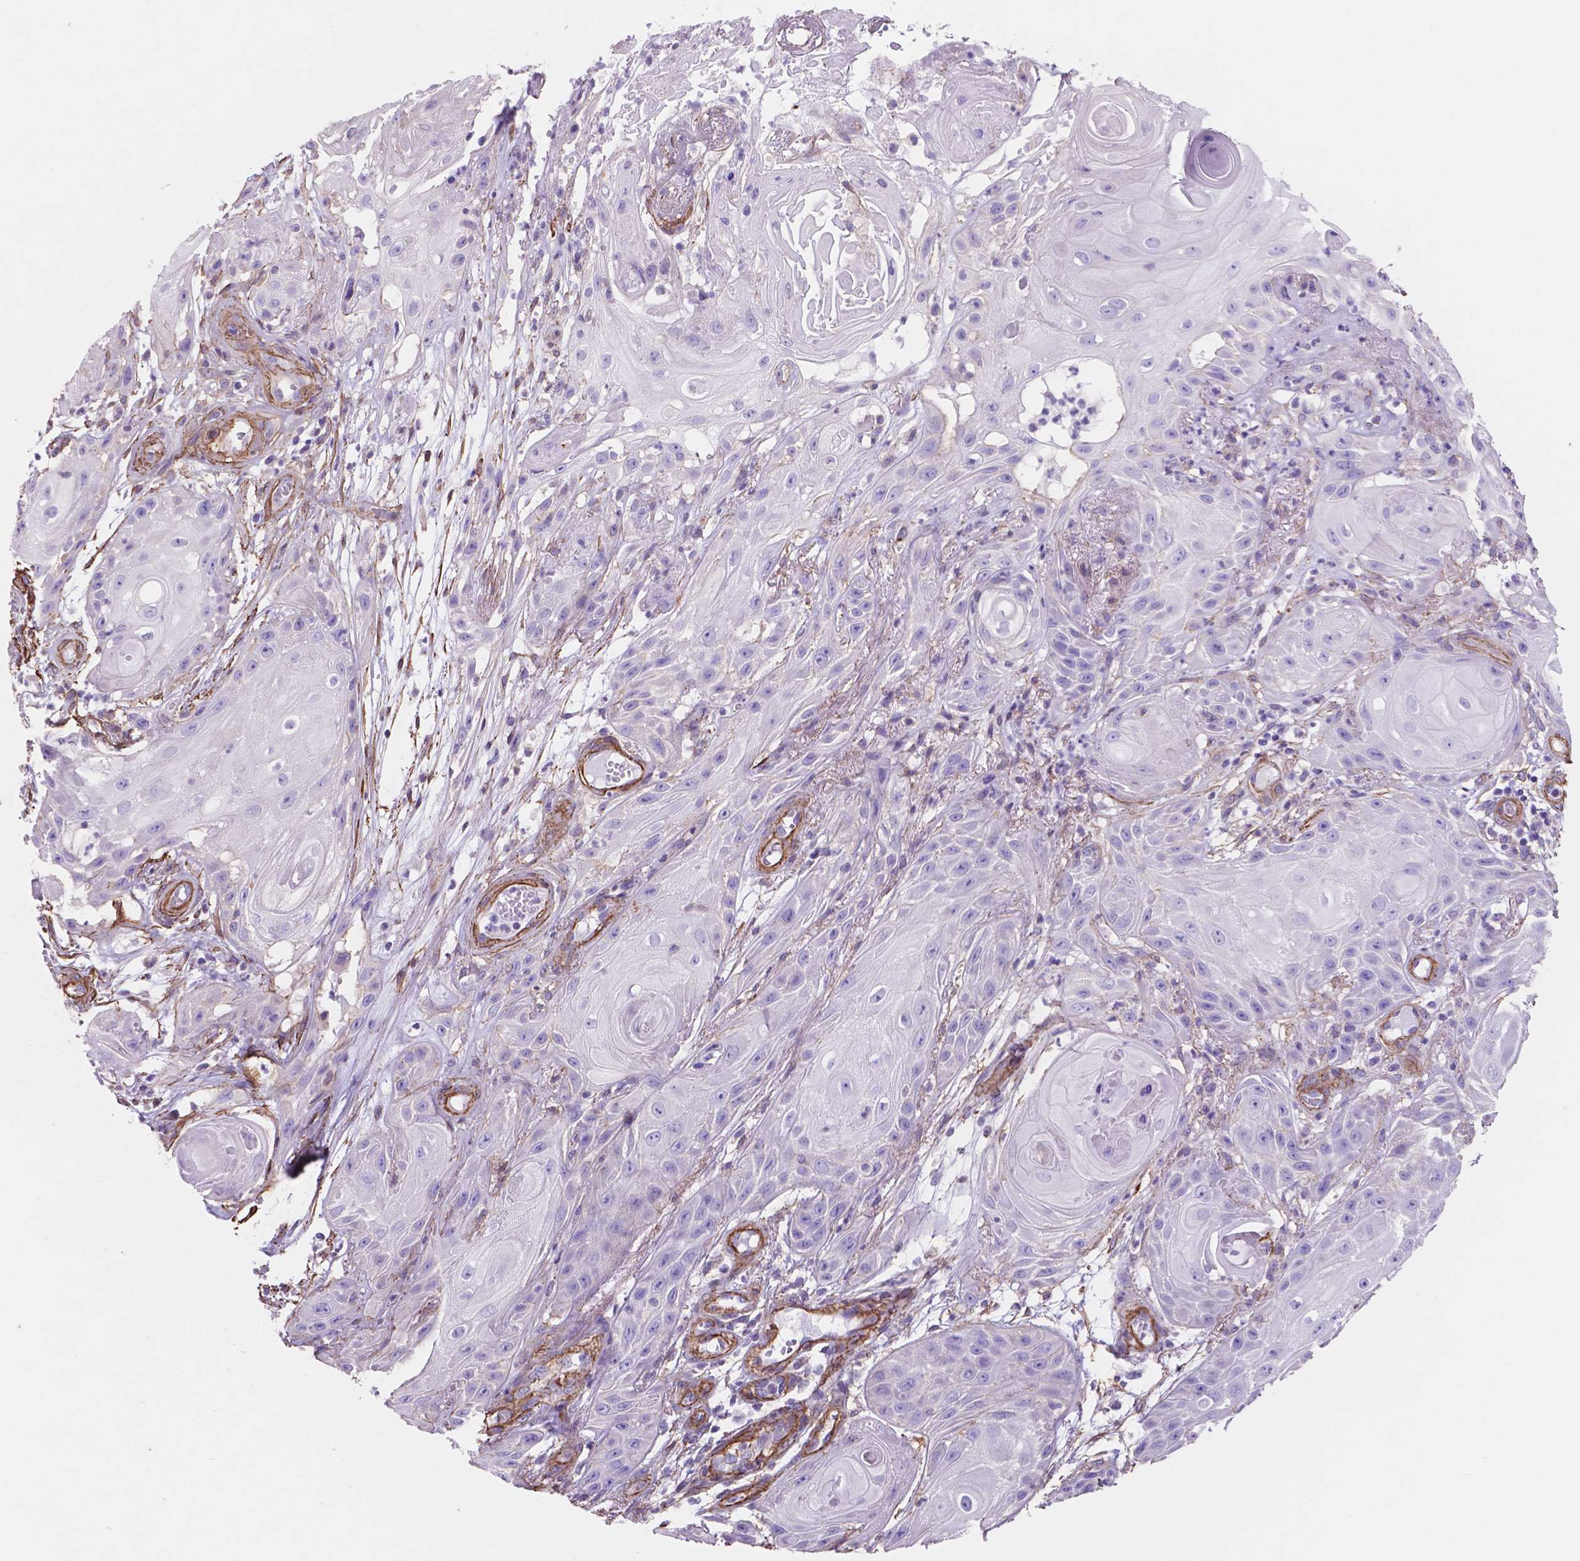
{"staining": {"intensity": "negative", "quantity": "none", "location": "none"}, "tissue": "skin cancer", "cell_type": "Tumor cells", "image_type": "cancer", "snomed": [{"axis": "morphology", "description": "Squamous cell carcinoma, NOS"}, {"axis": "topography", "description": "Skin"}], "caption": "There is no significant expression in tumor cells of squamous cell carcinoma (skin). (Immunohistochemistry, brightfield microscopy, high magnification).", "gene": "TOR2A", "patient": {"sex": "male", "age": 62}}